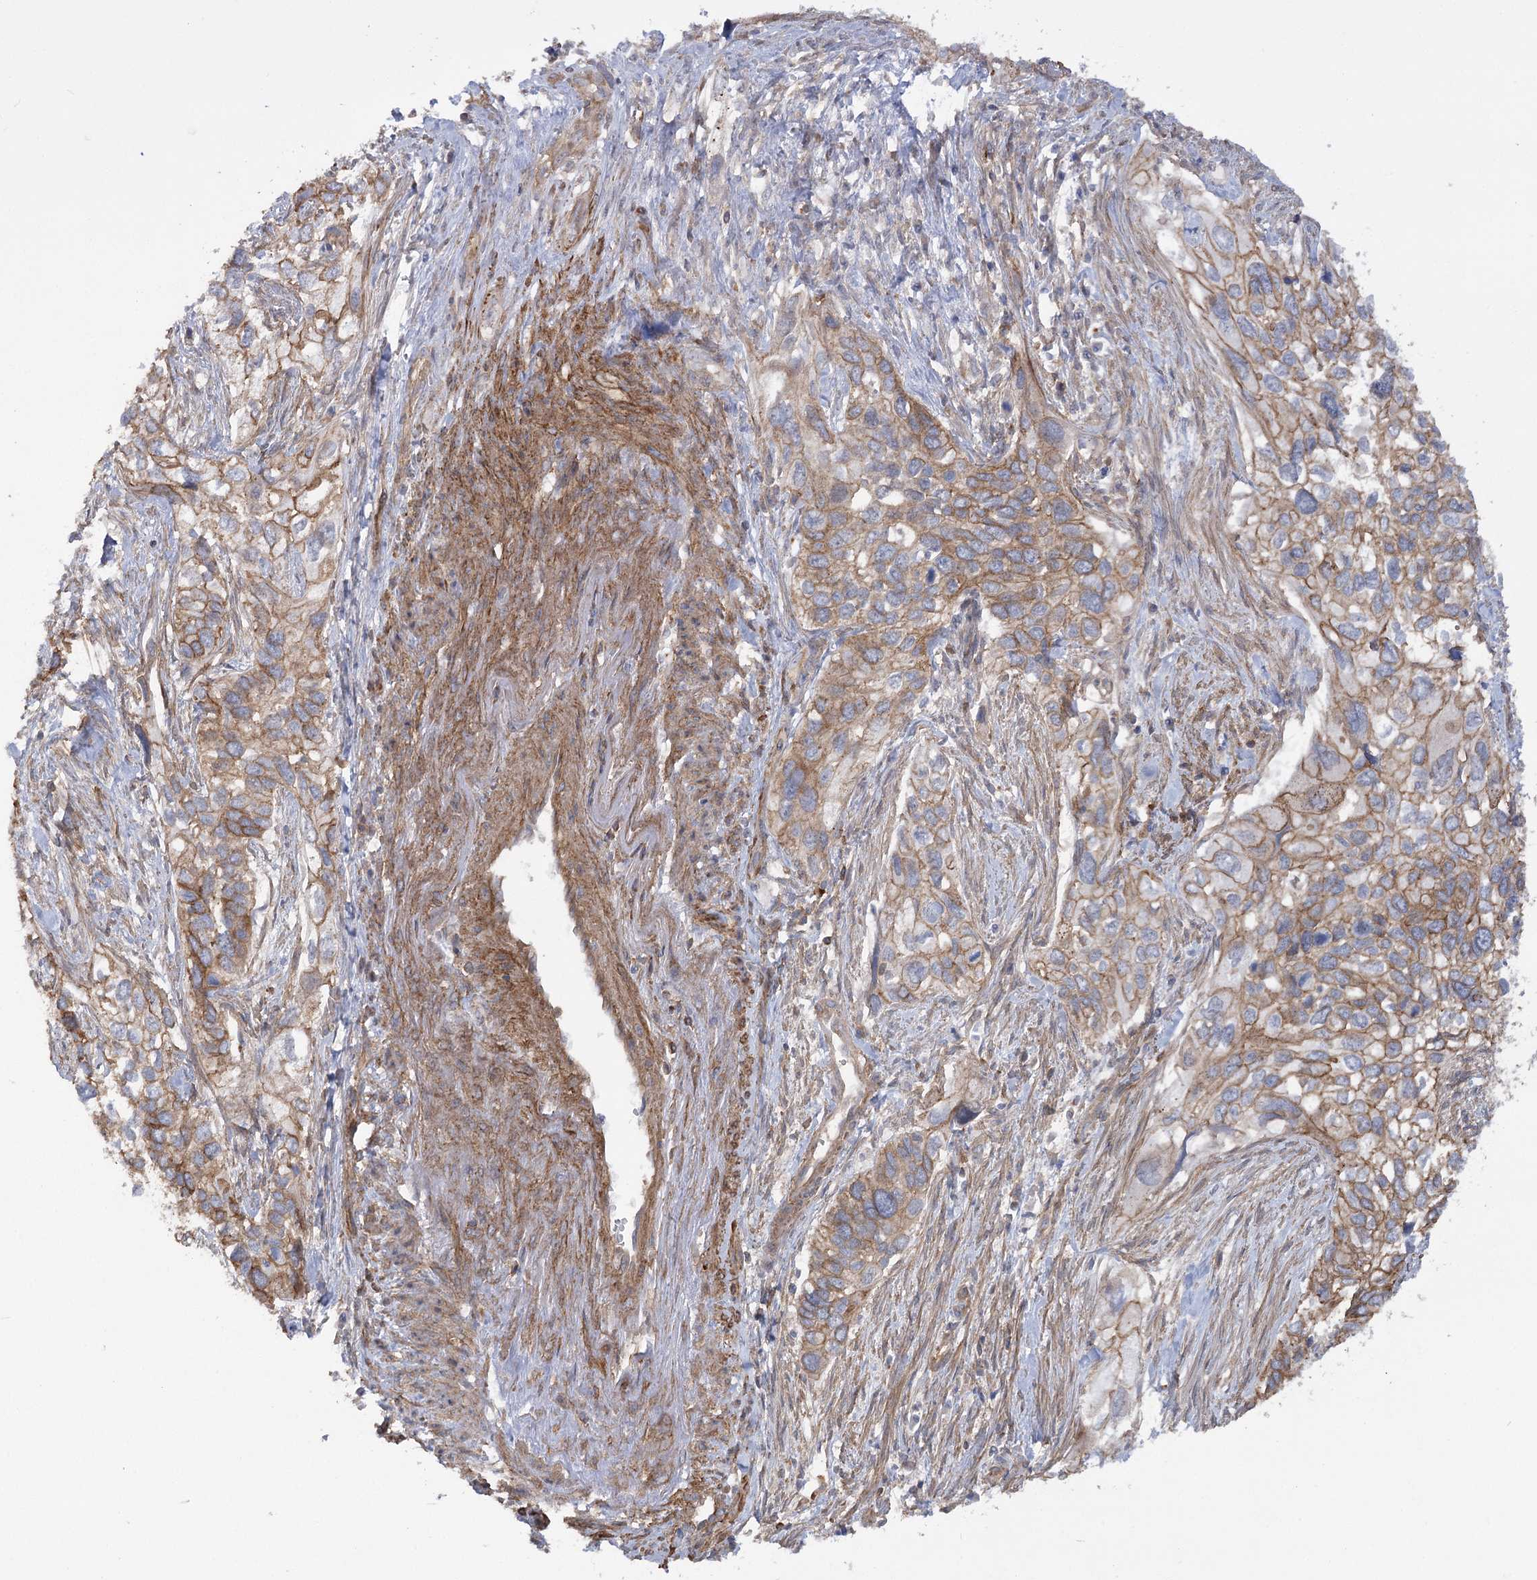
{"staining": {"intensity": "moderate", "quantity": ">75%", "location": "cytoplasmic/membranous"}, "tissue": "cervical cancer", "cell_type": "Tumor cells", "image_type": "cancer", "snomed": [{"axis": "morphology", "description": "Squamous cell carcinoma, NOS"}, {"axis": "topography", "description": "Cervix"}], "caption": "A histopathology image showing moderate cytoplasmic/membranous staining in about >75% of tumor cells in cervical squamous cell carcinoma, as visualized by brown immunohistochemical staining.", "gene": "SYNPO2", "patient": {"sex": "female", "age": 55}}